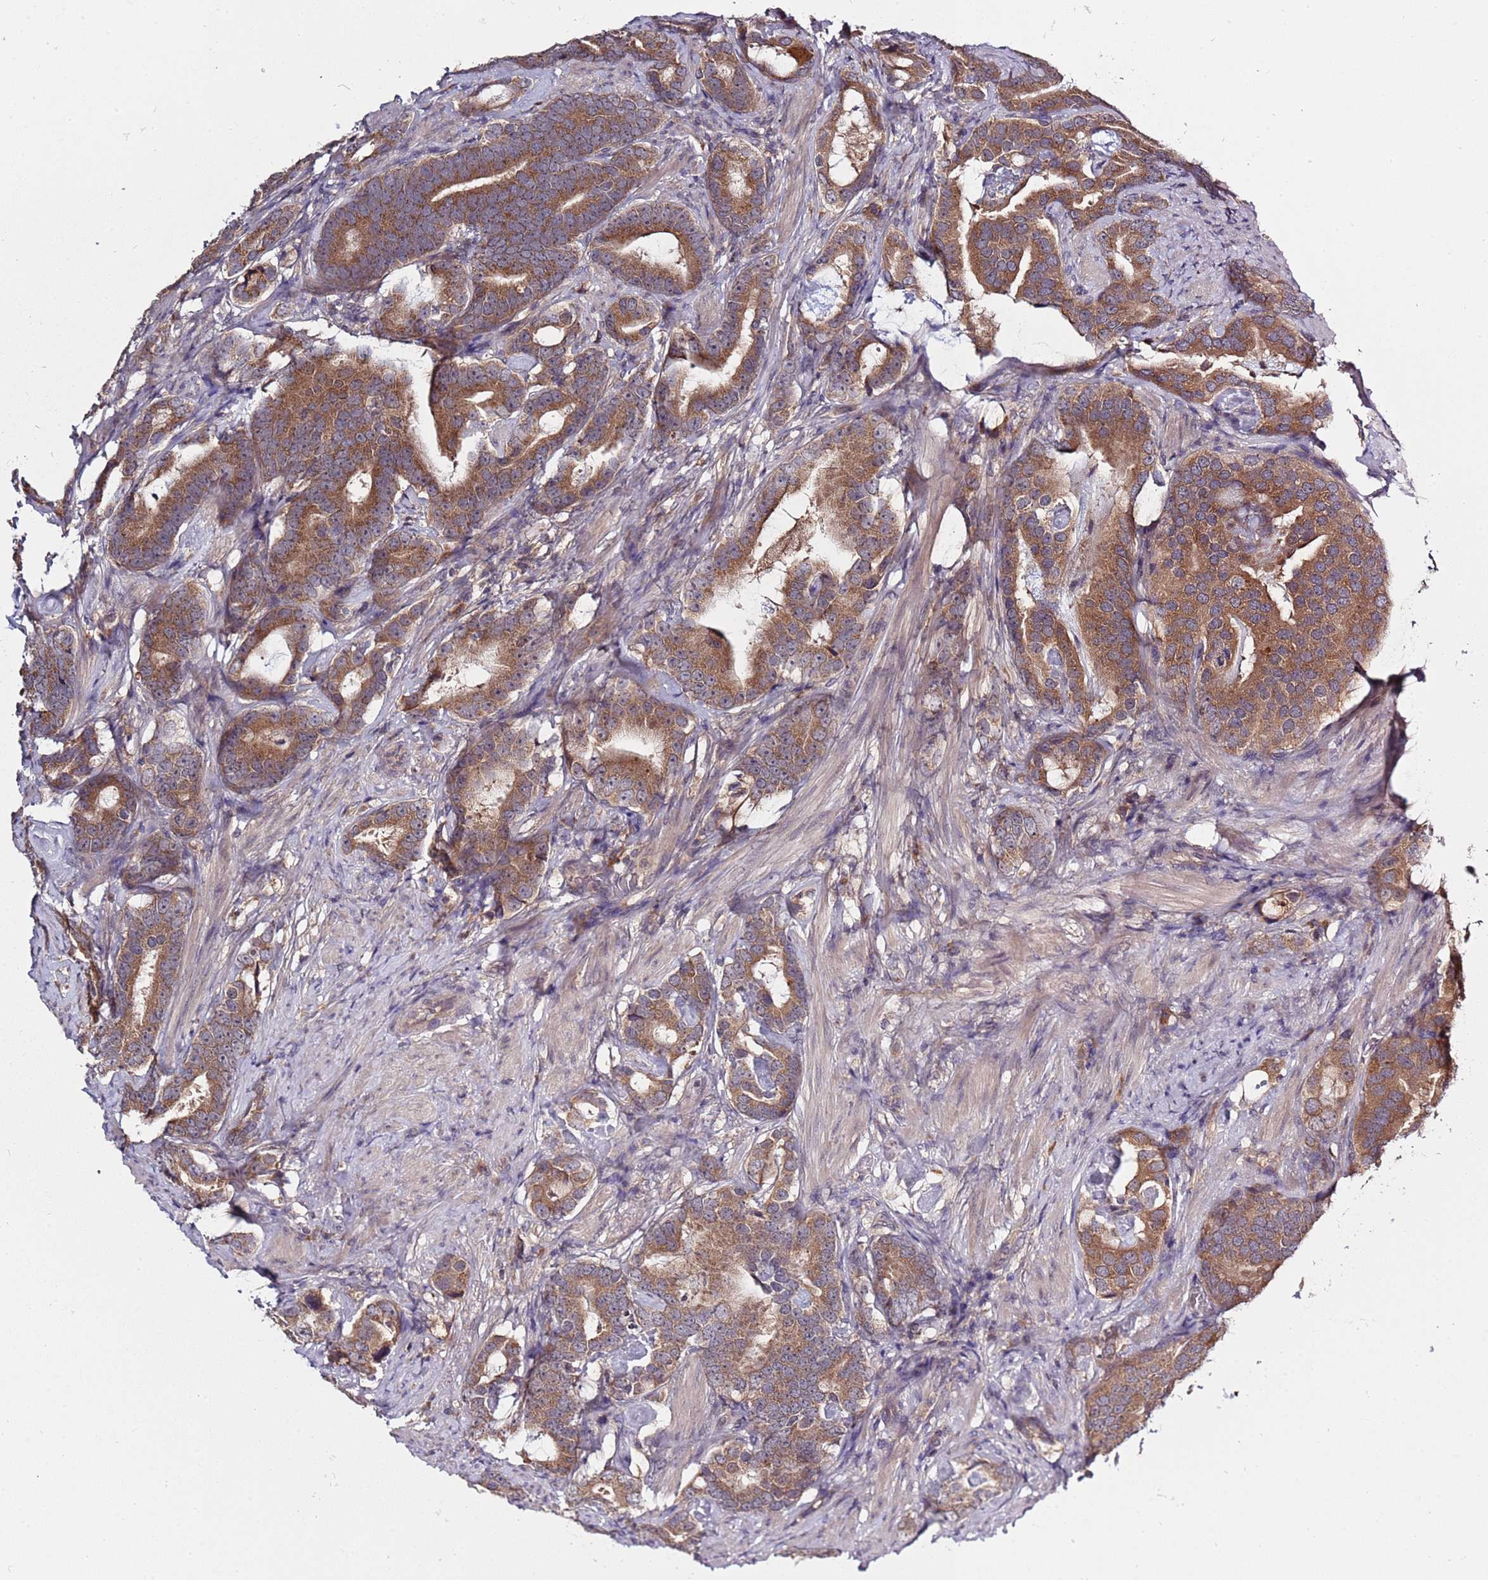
{"staining": {"intensity": "moderate", "quantity": ">75%", "location": "cytoplasmic/membranous"}, "tissue": "prostate cancer", "cell_type": "Tumor cells", "image_type": "cancer", "snomed": [{"axis": "morphology", "description": "Adenocarcinoma, Low grade"}, {"axis": "topography", "description": "Prostate"}], "caption": "This histopathology image demonstrates prostate cancer stained with IHC to label a protein in brown. The cytoplasmic/membranous of tumor cells show moderate positivity for the protein. Nuclei are counter-stained blue.", "gene": "USP32", "patient": {"sex": "male", "age": 71}}